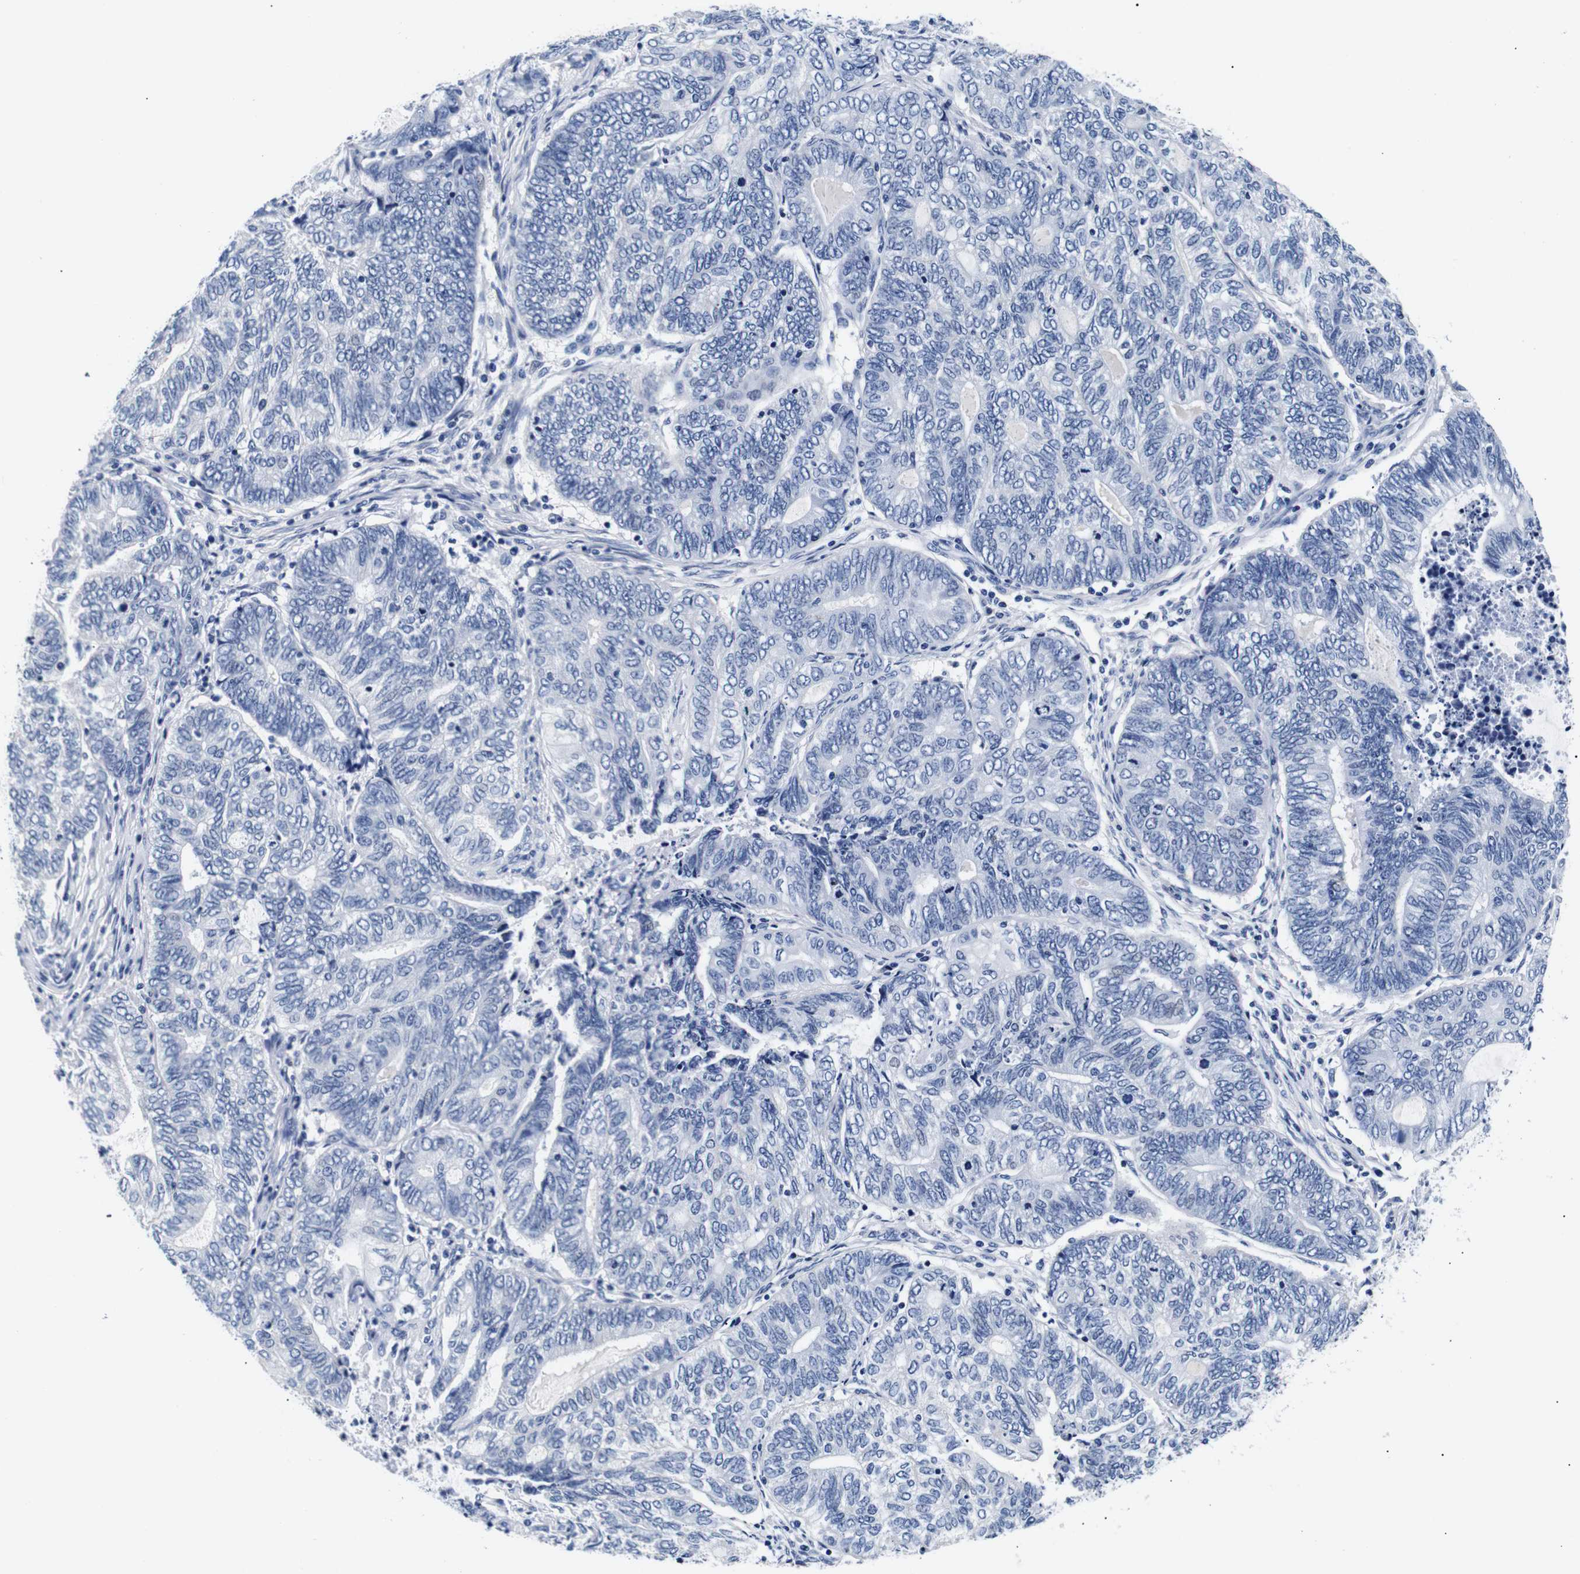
{"staining": {"intensity": "negative", "quantity": "none", "location": "none"}, "tissue": "endometrial cancer", "cell_type": "Tumor cells", "image_type": "cancer", "snomed": [{"axis": "morphology", "description": "Adenocarcinoma, NOS"}, {"axis": "topography", "description": "Uterus"}, {"axis": "topography", "description": "Endometrium"}], "caption": "Immunohistochemical staining of human adenocarcinoma (endometrial) shows no significant expression in tumor cells.", "gene": "GAP43", "patient": {"sex": "female", "age": 70}}